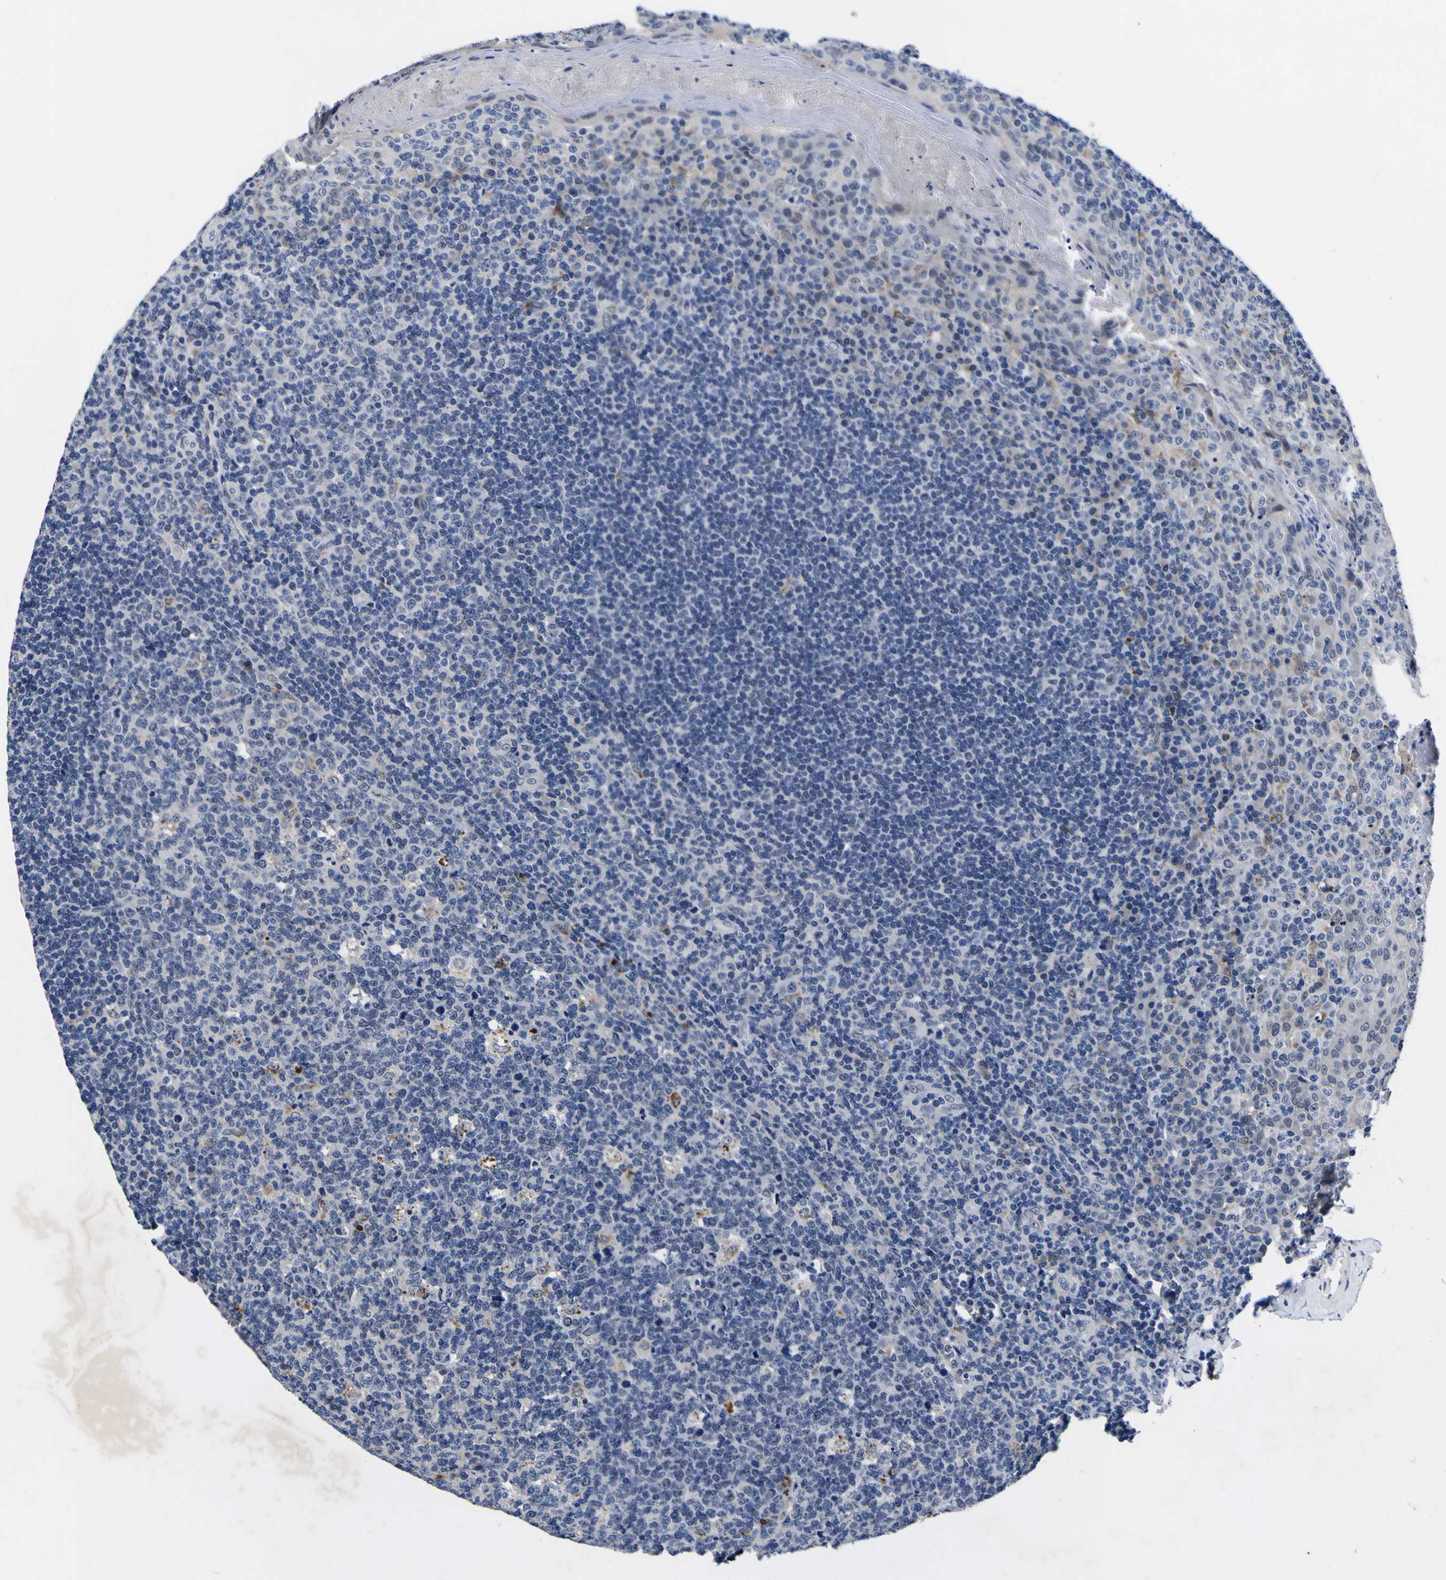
{"staining": {"intensity": "weak", "quantity": "<25%", "location": "cytoplasmic/membranous"}, "tissue": "tonsil", "cell_type": "Germinal center cells", "image_type": "normal", "snomed": [{"axis": "morphology", "description": "Normal tissue, NOS"}, {"axis": "topography", "description": "Tonsil"}], "caption": "Germinal center cells show no significant protein positivity in benign tonsil.", "gene": "IGFLR1", "patient": {"sex": "male", "age": 17}}